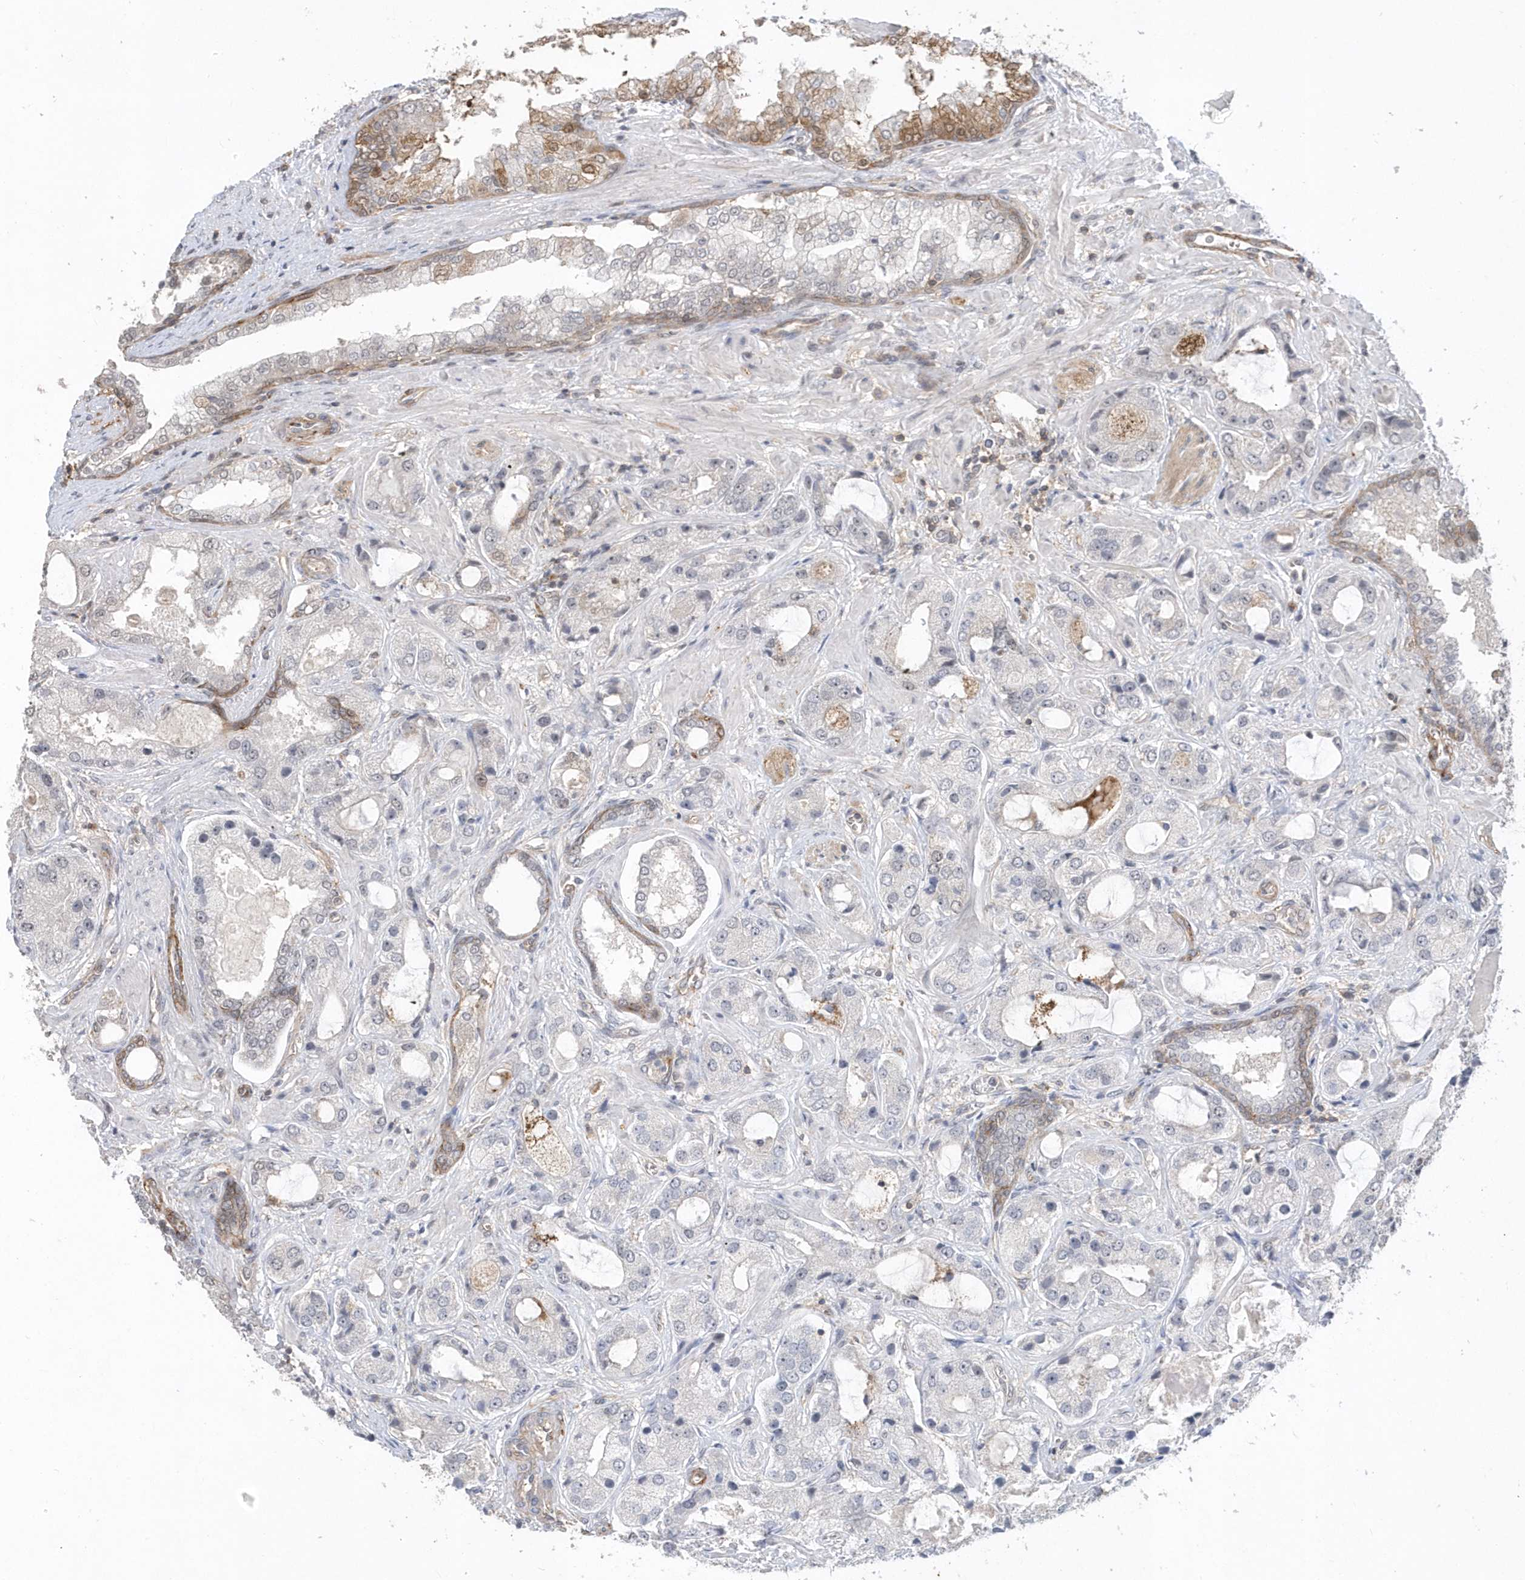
{"staining": {"intensity": "moderate", "quantity": "<25%", "location": "cytoplasmic/membranous"}, "tissue": "prostate cancer", "cell_type": "Tumor cells", "image_type": "cancer", "snomed": [{"axis": "morphology", "description": "Normal tissue, NOS"}, {"axis": "morphology", "description": "Adenocarcinoma, High grade"}, {"axis": "topography", "description": "Prostate"}, {"axis": "topography", "description": "Peripheral nerve tissue"}], "caption": "Immunohistochemistry (DAB) staining of prostate cancer displays moderate cytoplasmic/membranous protein staining in about <25% of tumor cells. Nuclei are stained in blue.", "gene": "CRIP3", "patient": {"sex": "male", "age": 59}}